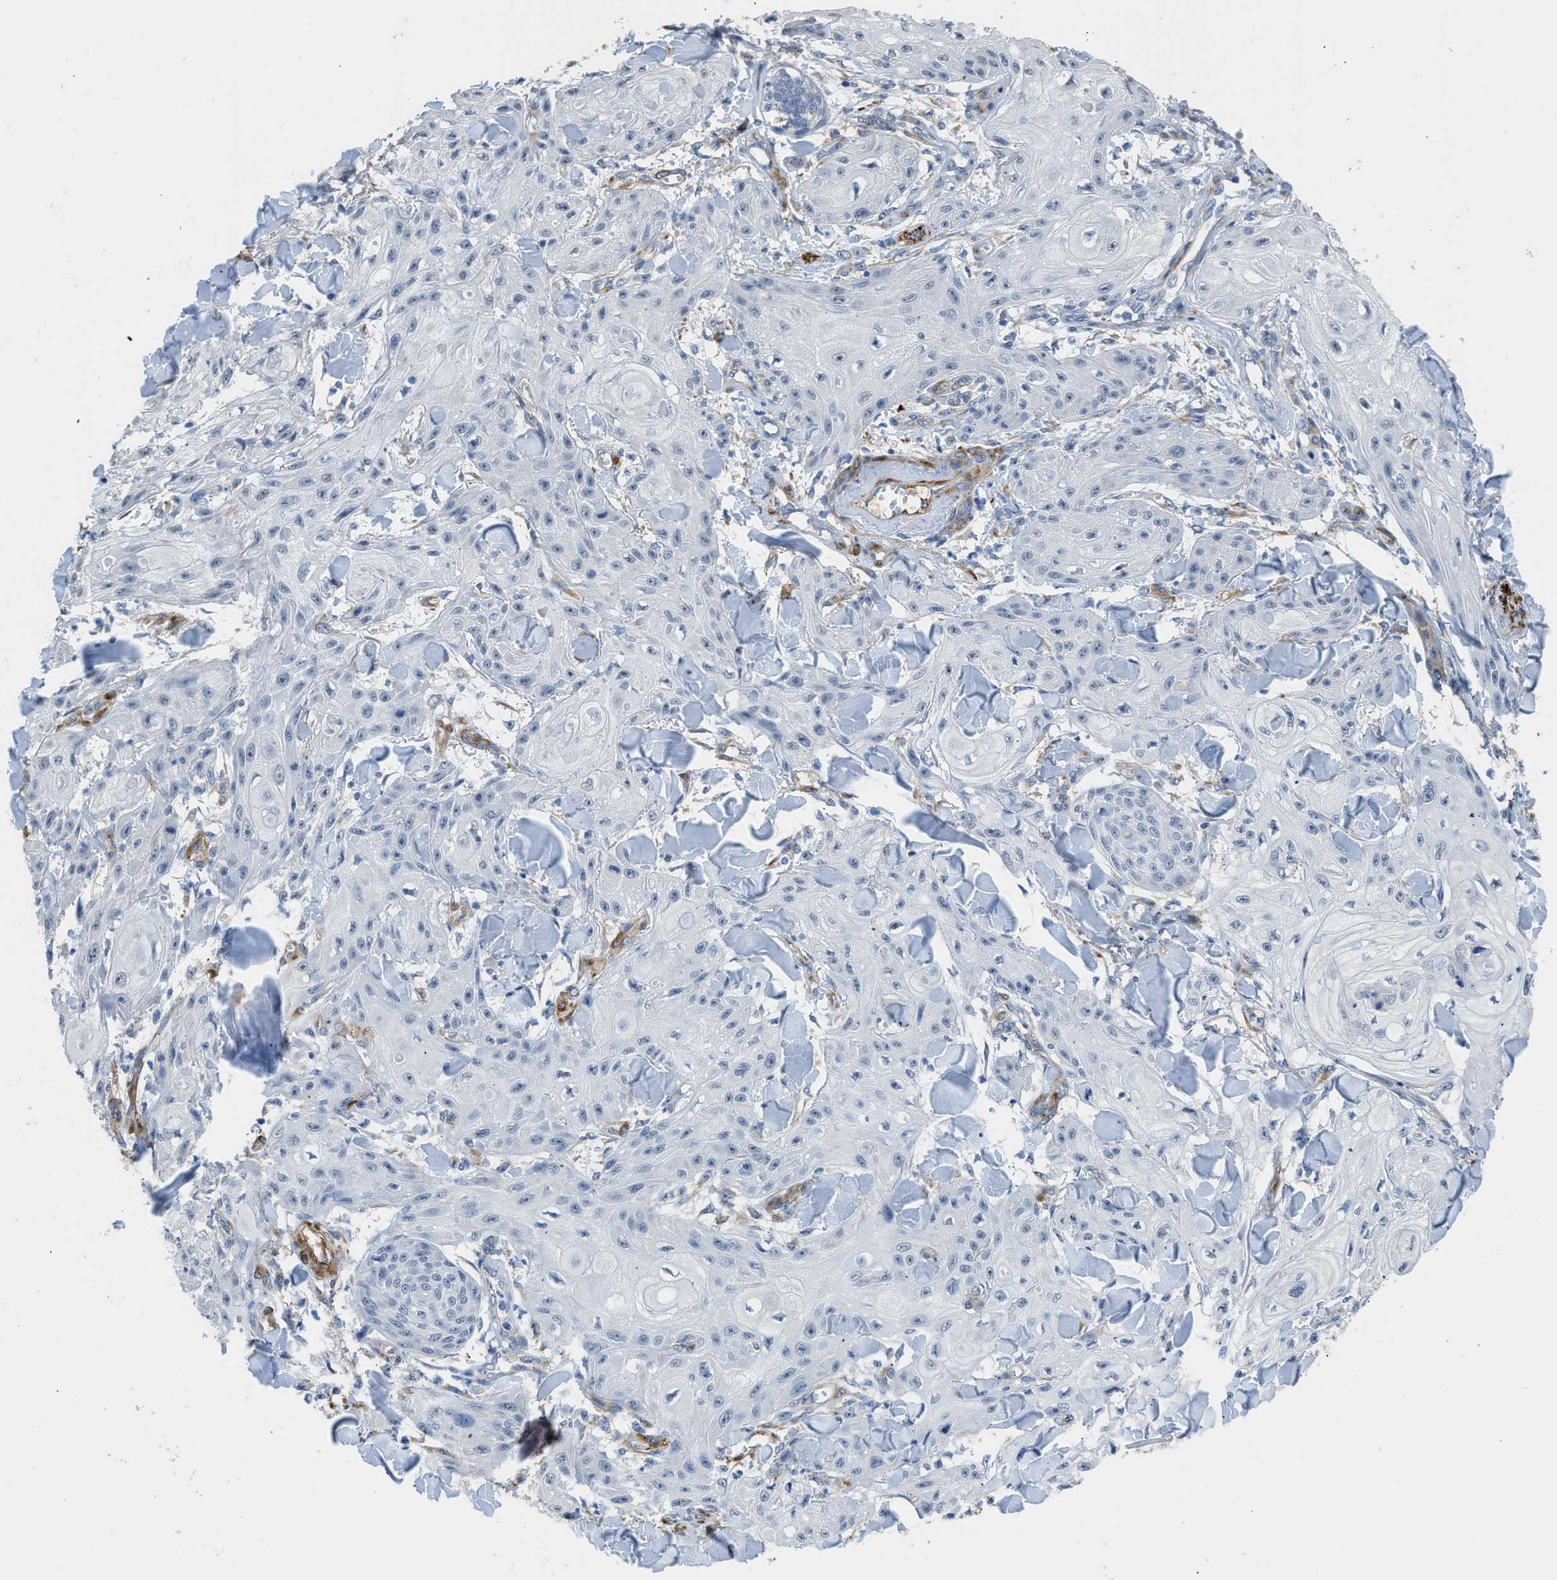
{"staining": {"intensity": "negative", "quantity": "none", "location": "none"}, "tissue": "skin cancer", "cell_type": "Tumor cells", "image_type": "cancer", "snomed": [{"axis": "morphology", "description": "Squamous cell carcinoma, NOS"}, {"axis": "topography", "description": "Skin"}], "caption": "Immunohistochemical staining of human skin cancer exhibits no significant positivity in tumor cells.", "gene": "ZSWIM5", "patient": {"sex": "male", "age": 74}}